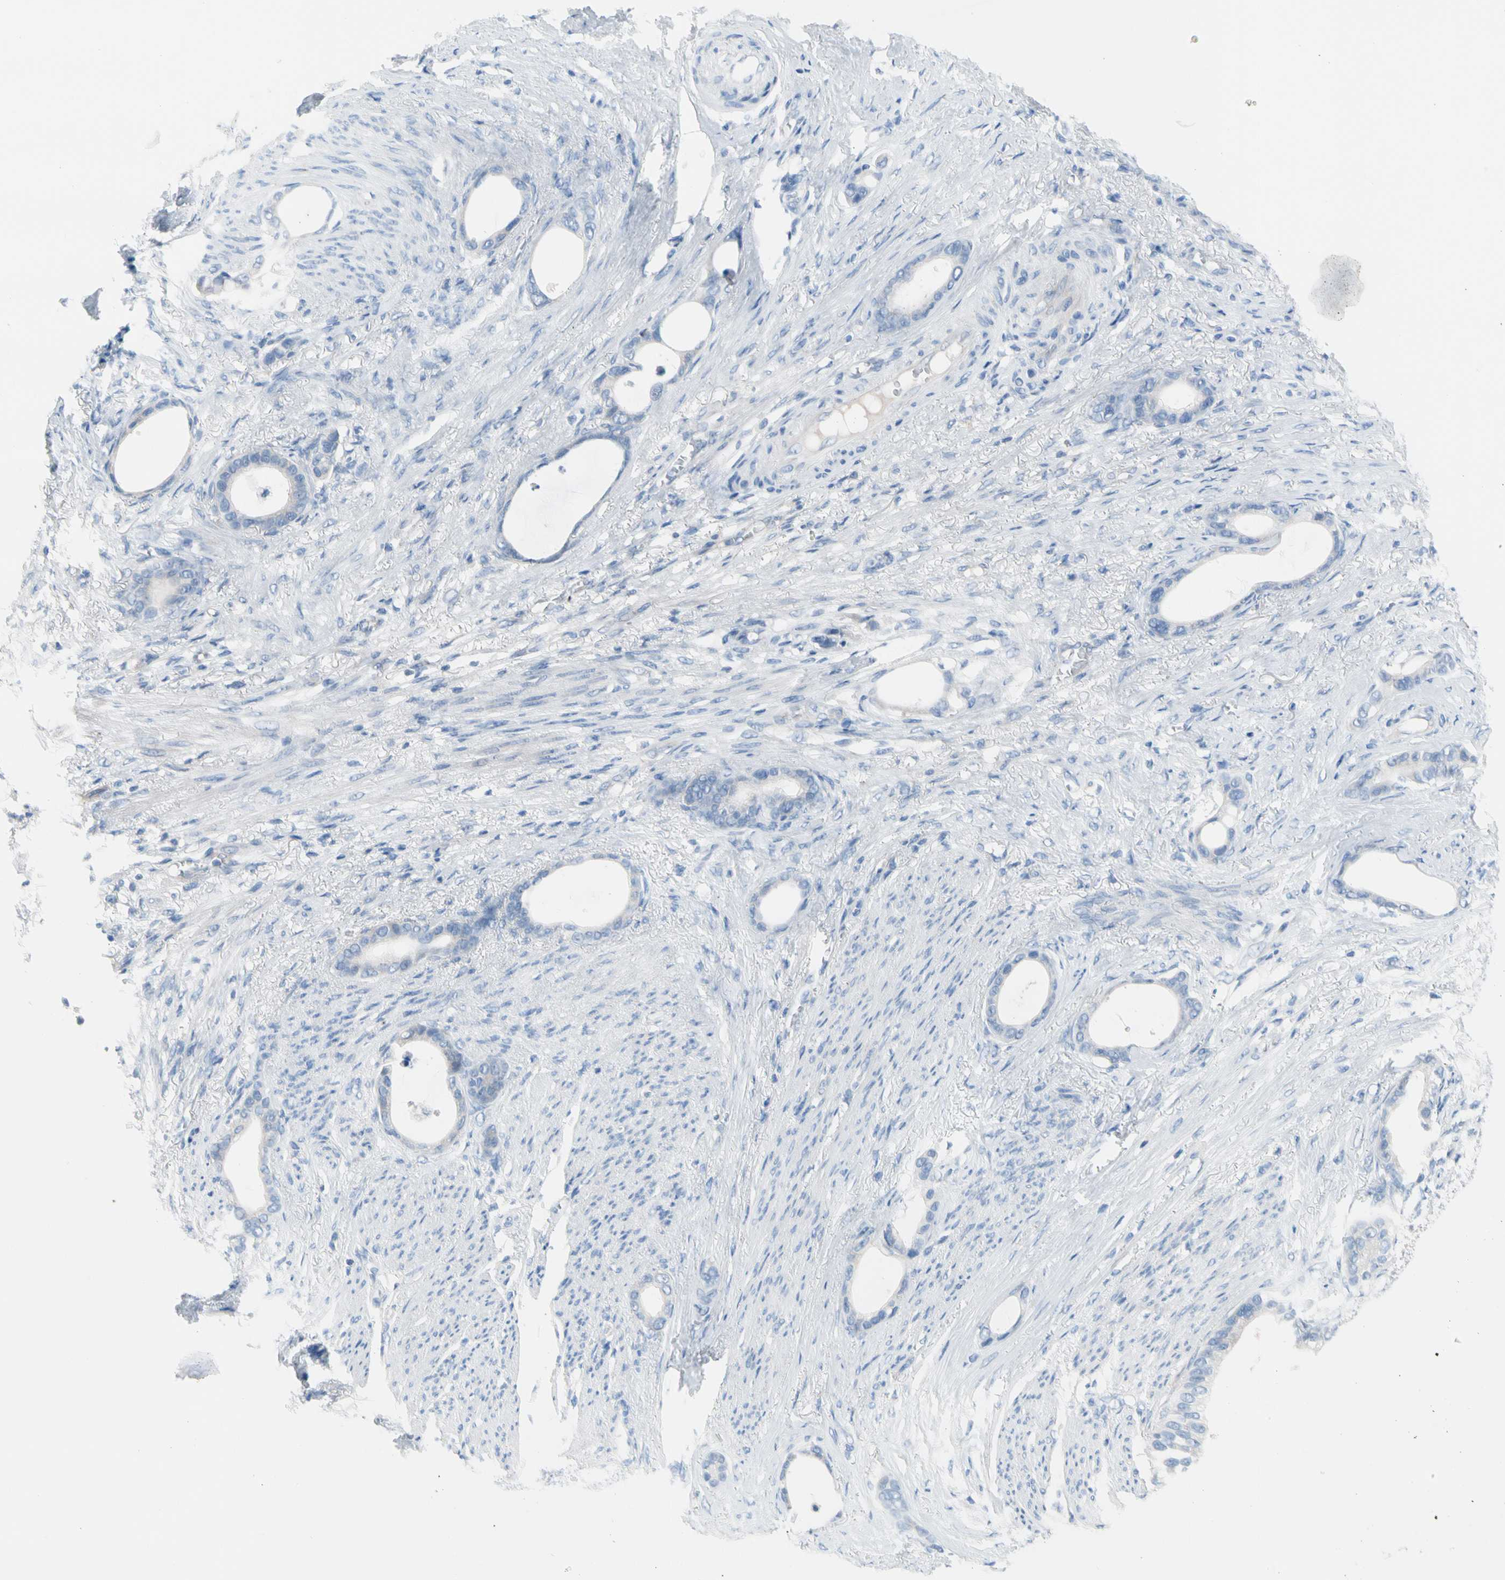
{"staining": {"intensity": "negative", "quantity": "none", "location": "none"}, "tissue": "stomach cancer", "cell_type": "Tumor cells", "image_type": "cancer", "snomed": [{"axis": "morphology", "description": "Adenocarcinoma, NOS"}, {"axis": "topography", "description": "Stomach"}], "caption": "Tumor cells are negative for brown protein staining in stomach cancer (adenocarcinoma).", "gene": "CASQ1", "patient": {"sex": "female", "age": 75}}